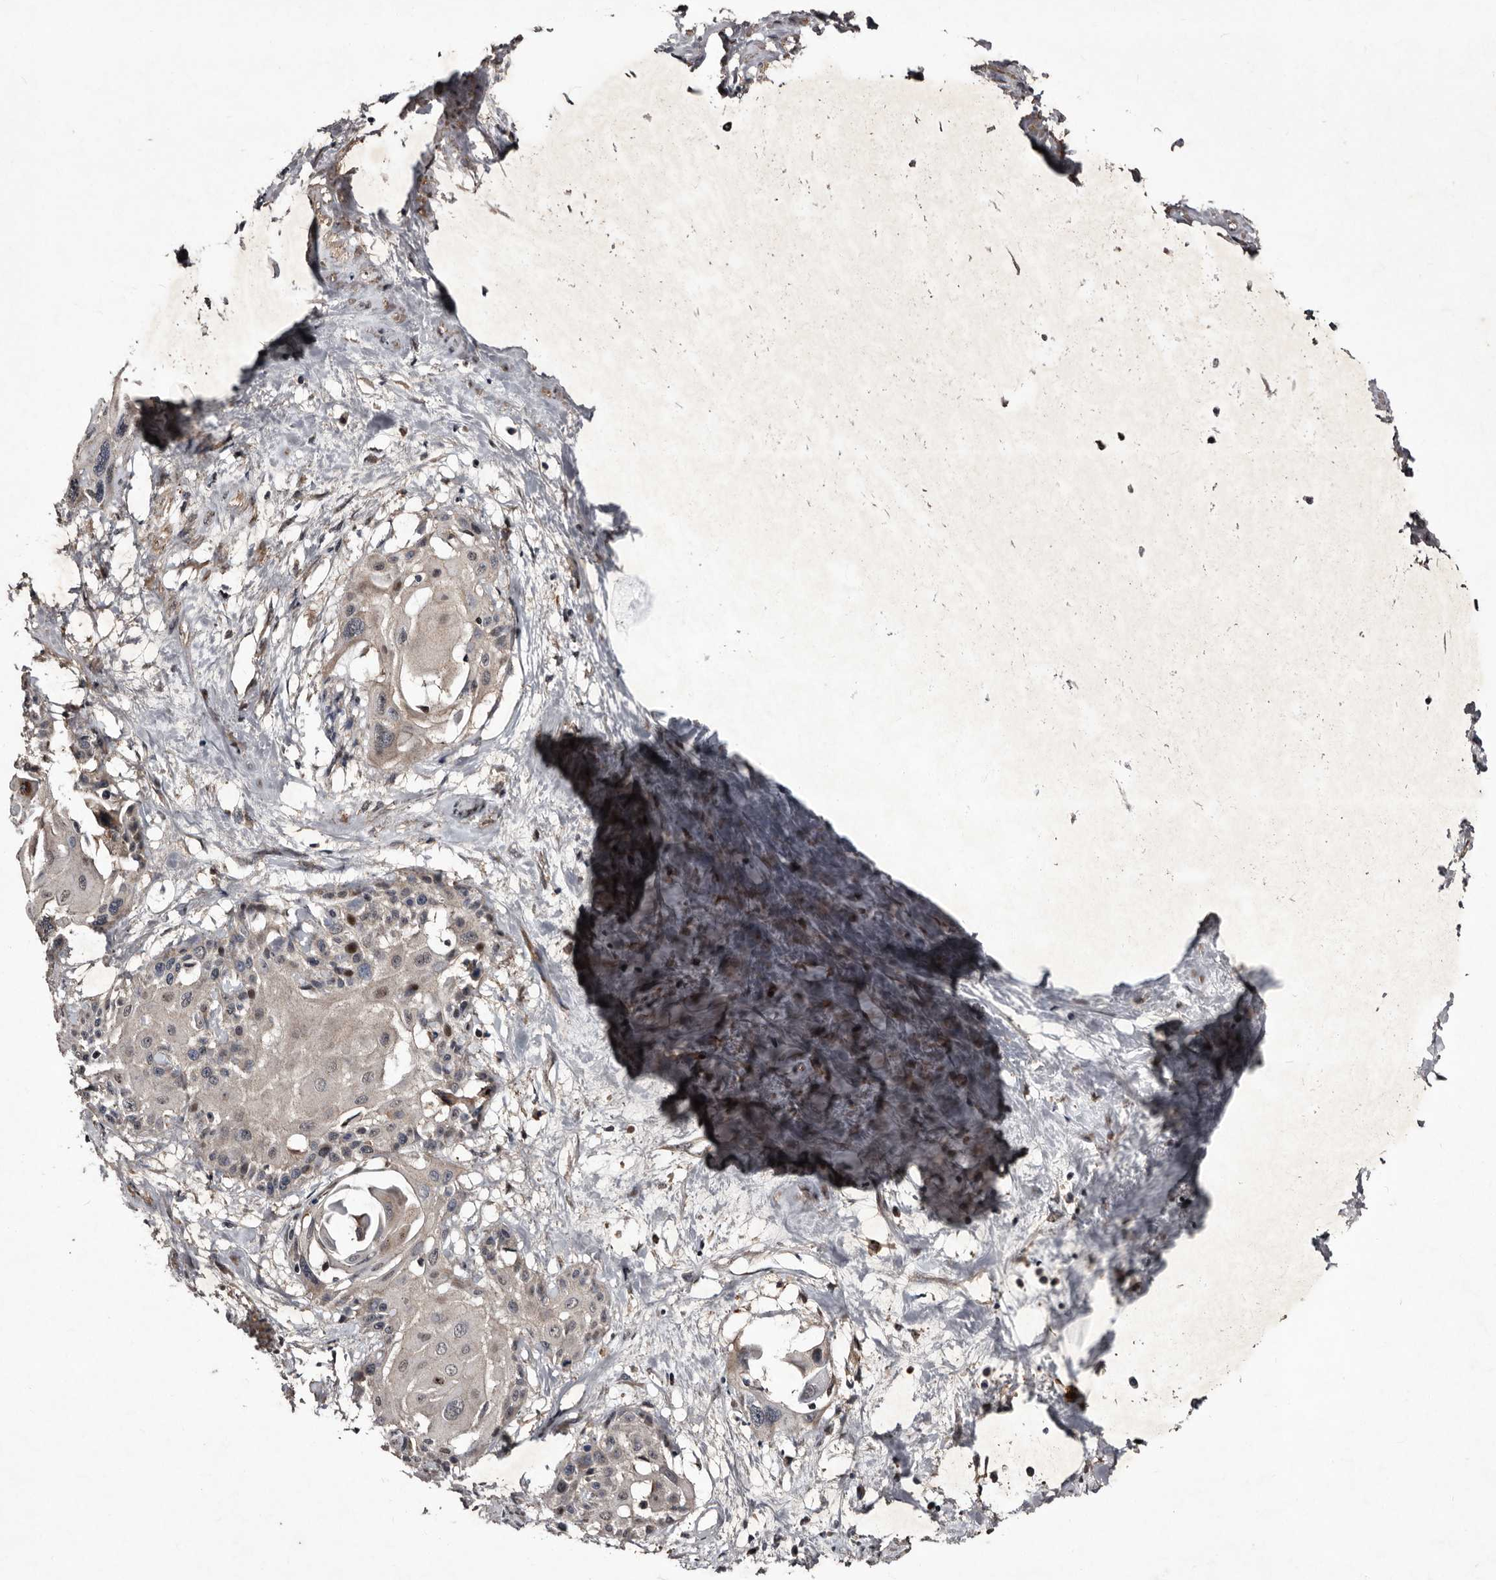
{"staining": {"intensity": "negative", "quantity": "none", "location": "none"}, "tissue": "cervical cancer", "cell_type": "Tumor cells", "image_type": "cancer", "snomed": [{"axis": "morphology", "description": "Squamous cell carcinoma, NOS"}, {"axis": "topography", "description": "Cervix"}], "caption": "Immunohistochemistry micrograph of neoplastic tissue: cervical squamous cell carcinoma stained with DAB (3,3'-diaminobenzidine) exhibits no significant protein staining in tumor cells. (Stains: DAB (3,3'-diaminobenzidine) IHC with hematoxylin counter stain, Microscopy: brightfield microscopy at high magnification).", "gene": "MKRN3", "patient": {"sex": "female", "age": 57}}